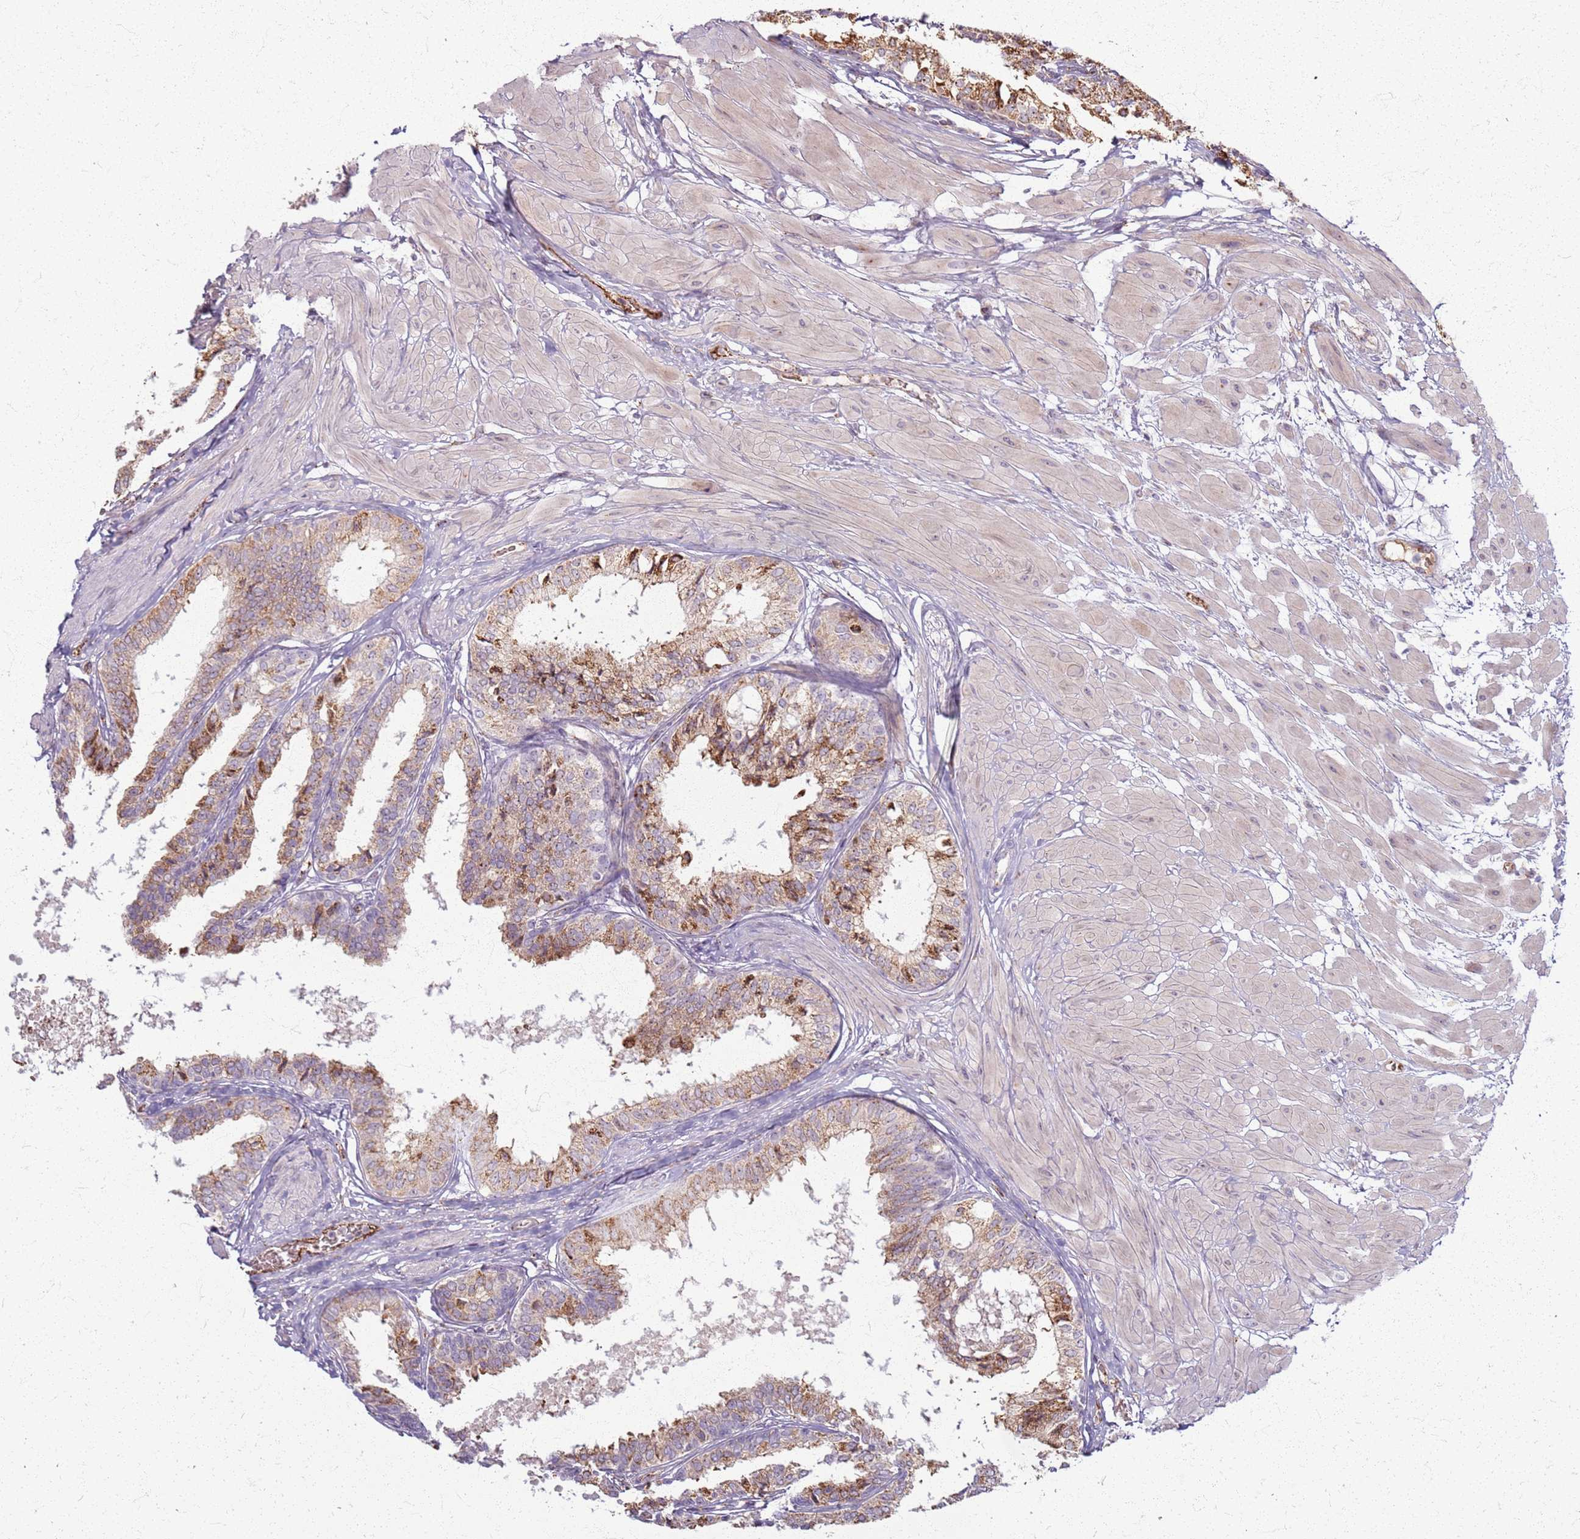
{"staining": {"intensity": "moderate", "quantity": "25%-75%", "location": "cytoplasmic/membranous"}, "tissue": "prostate", "cell_type": "Glandular cells", "image_type": "normal", "snomed": [{"axis": "morphology", "description": "Normal tissue, NOS"}, {"axis": "topography", "description": "Prostate"}], "caption": "An image of human prostate stained for a protein reveals moderate cytoplasmic/membranous brown staining in glandular cells. (brown staining indicates protein expression, while blue staining denotes nuclei).", "gene": "KRI1", "patient": {"sex": "male", "age": 48}}